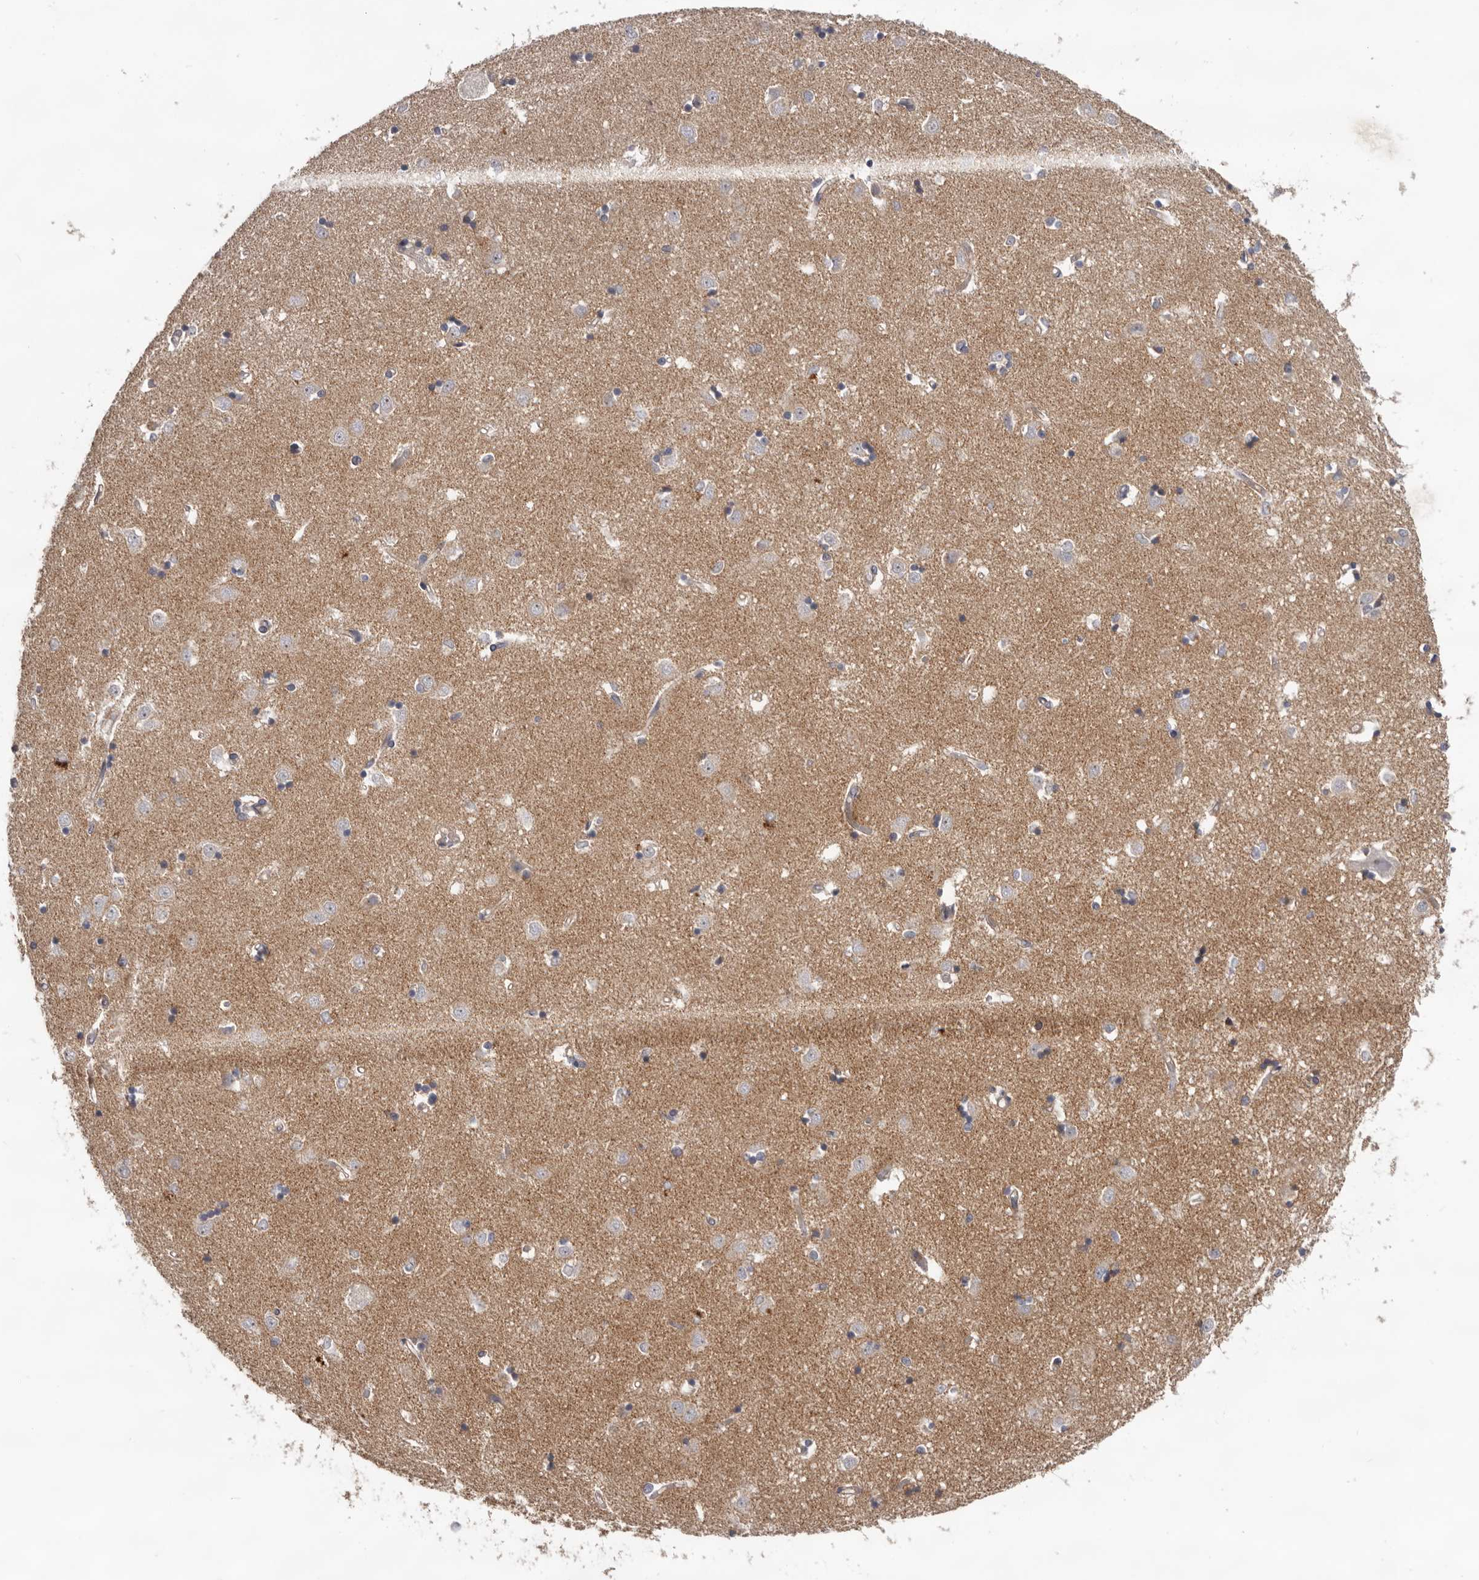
{"staining": {"intensity": "weak", "quantity": "<25%", "location": "cytoplasmic/membranous"}, "tissue": "caudate", "cell_type": "Glial cells", "image_type": "normal", "snomed": [{"axis": "morphology", "description": "Normal tissue, NOS"}, {"axis": "topography", "description": "Lateral ventricle wall"}], "caption": "Glial cells show no significant protein positivity in normal caudate. Brightfield microscopy of immunohistochemistry stained with DAB (brown) and hematoxylin (blue), captured at high magnification.", "gene": "HINT3", "patient": {"sex": "male", "age": 45}}